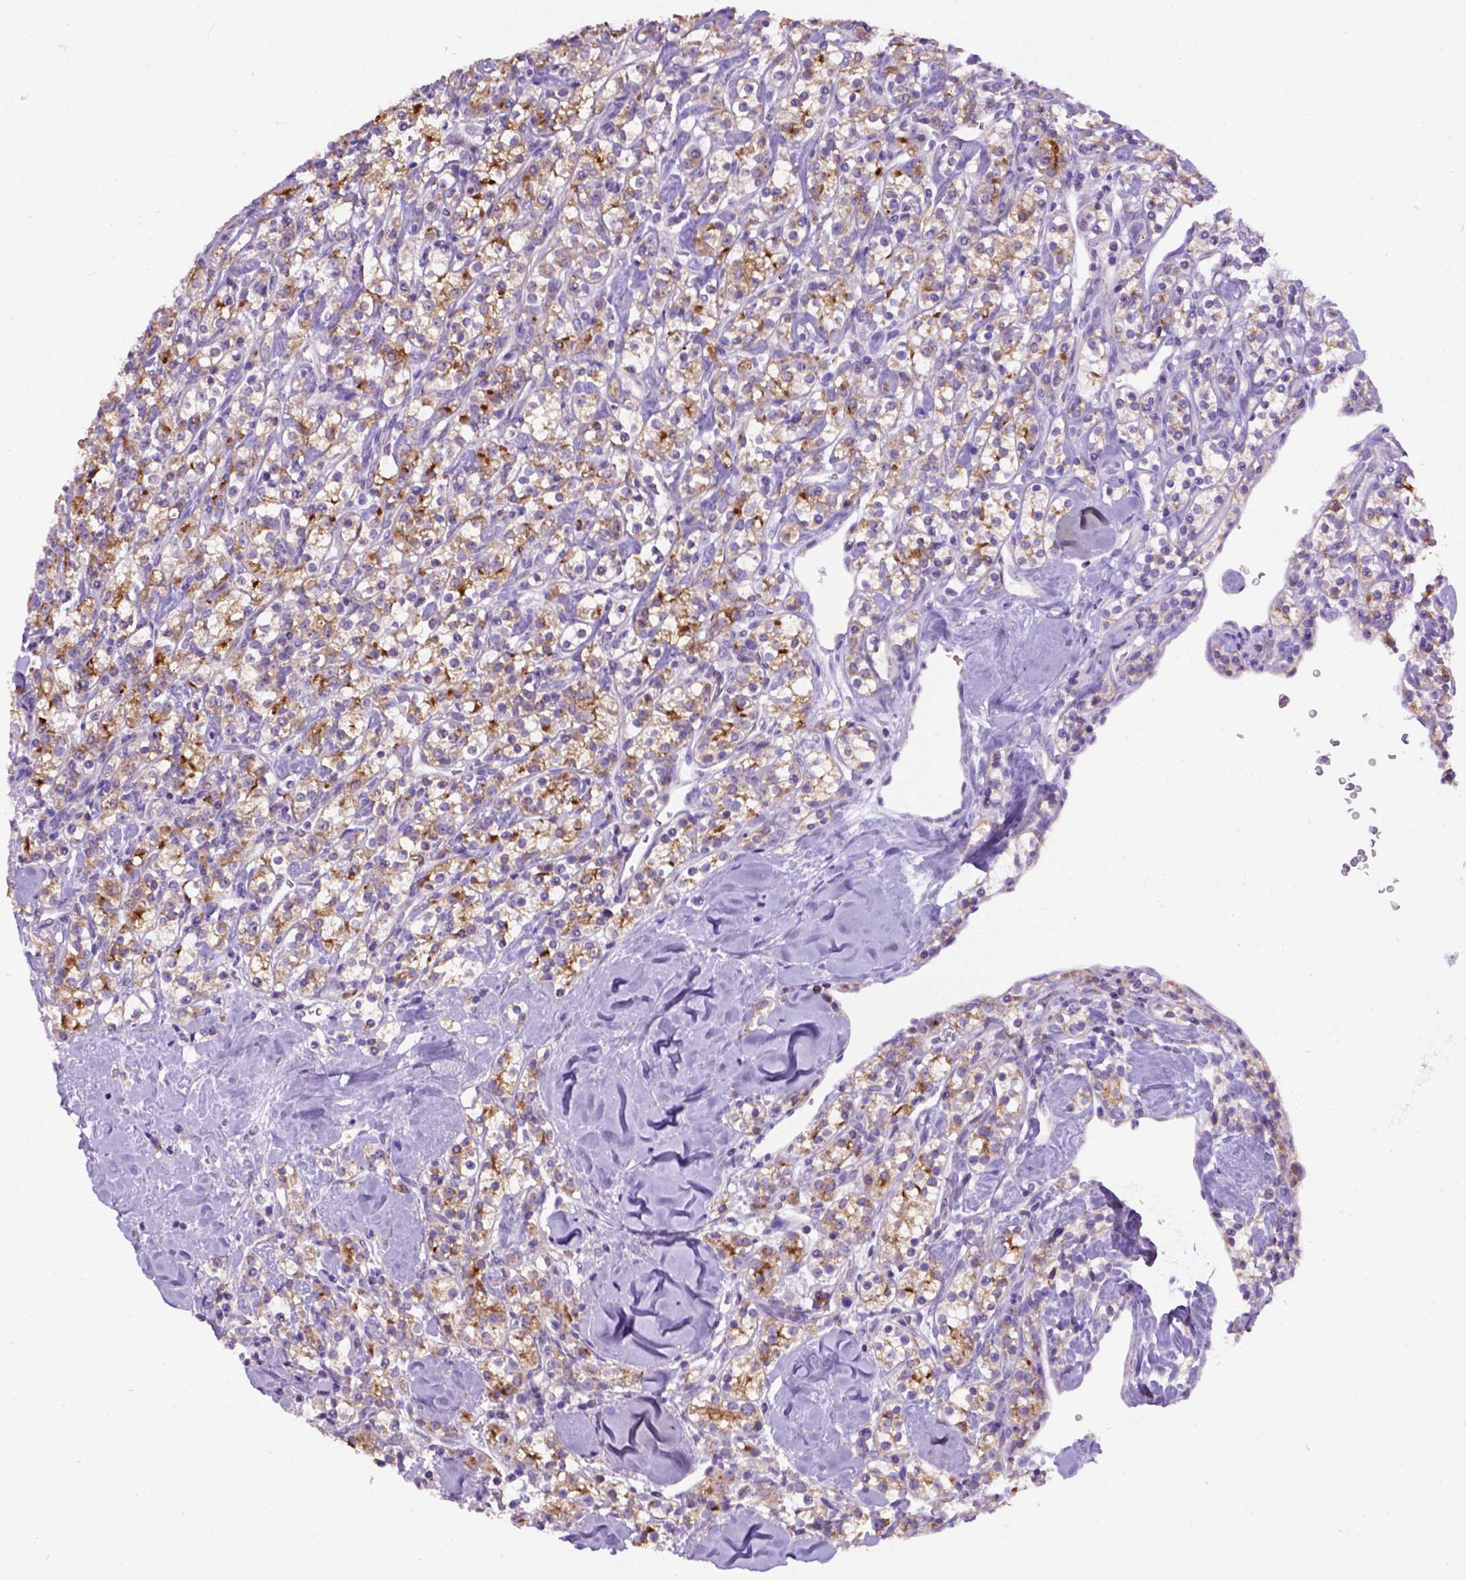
{"staining": {"intensity": "strong", "quantity": ">75%", "location": "cytoplasmic/membranous"}, "tissue": "renal cancer", "cell_type": "Tumor cells", "image_type": "cancer", "snomed": [{"axis": "morphology", "description": "Adenocarcinoma, NOS"}, {"axis": "topography", "description": "Kidney"}], "caption": "DAB (3,3'-diaminobenzidine) immunohistochemical staining of human renal adenocarcinoma shows strong cytoplasmic/membranous protein staining in about >75% of tumor cells.", "gene": "L2HGDH", "patient": {"sex": "male", "age": 77}}